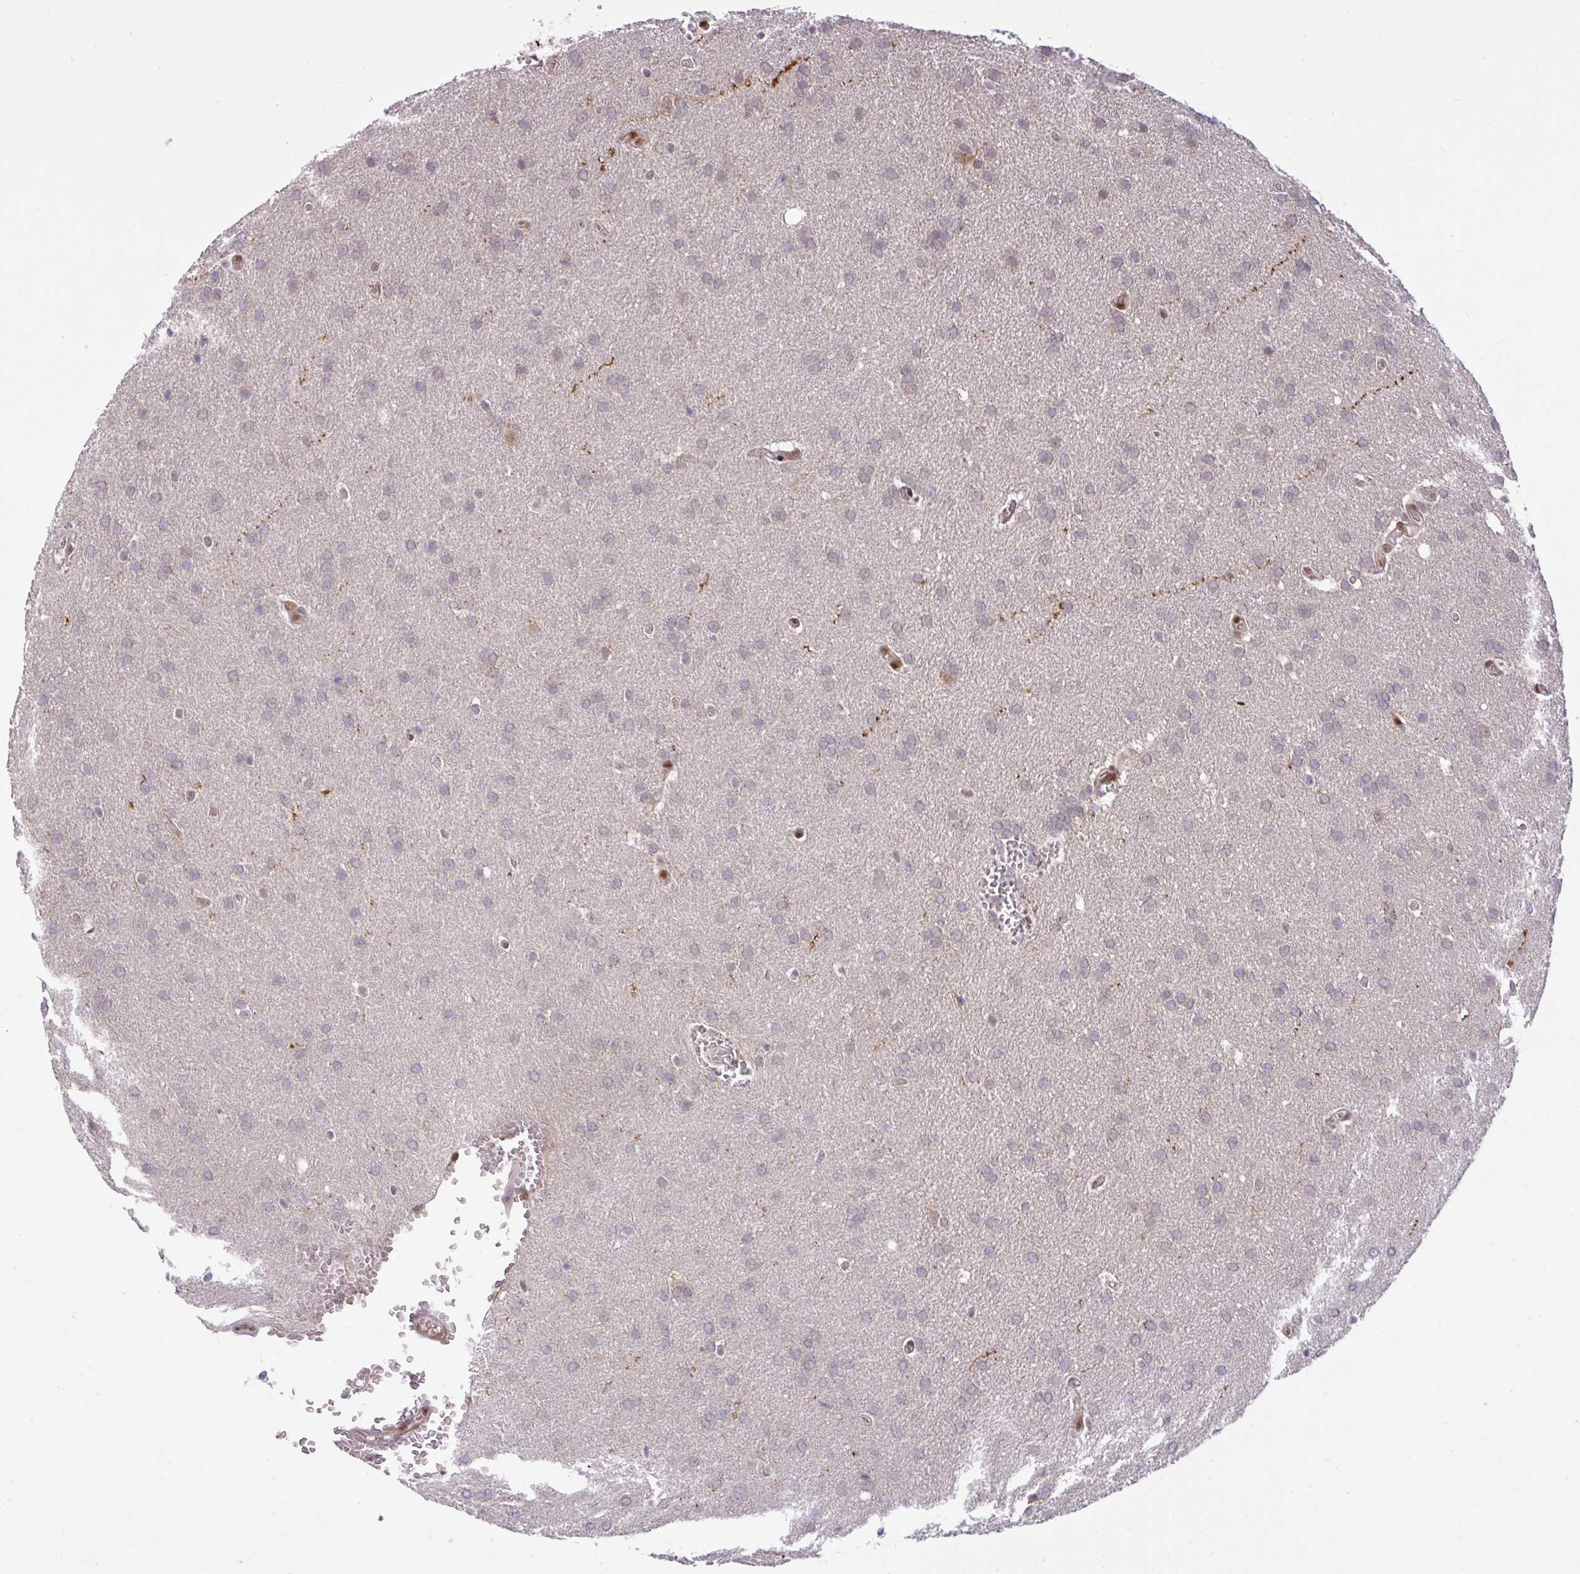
{"staining": {"intensity": "negative", "quantity": "none", "location": "none"}, "tissue": "glioma", "cell_type": "Tumor cells", "image_type": "cancer", "snomed": [{"axis": "morphology", "description": "Glioma, malignant, Low grade"}, {"axis": "topography", "description": "Brain"}], "caption": "DAB (3,3'-diaminobenzidine) immunohistochemical staining of glioma demonstrates no significant expression in tumor cells. The staining is performed using DAB (3,3'-diaminobenzidine) brown chromogen with nuclei counter-stained in using hematoxylin.", "gene": "KLF2", "patient": {"sex": "female", "age": 33}}